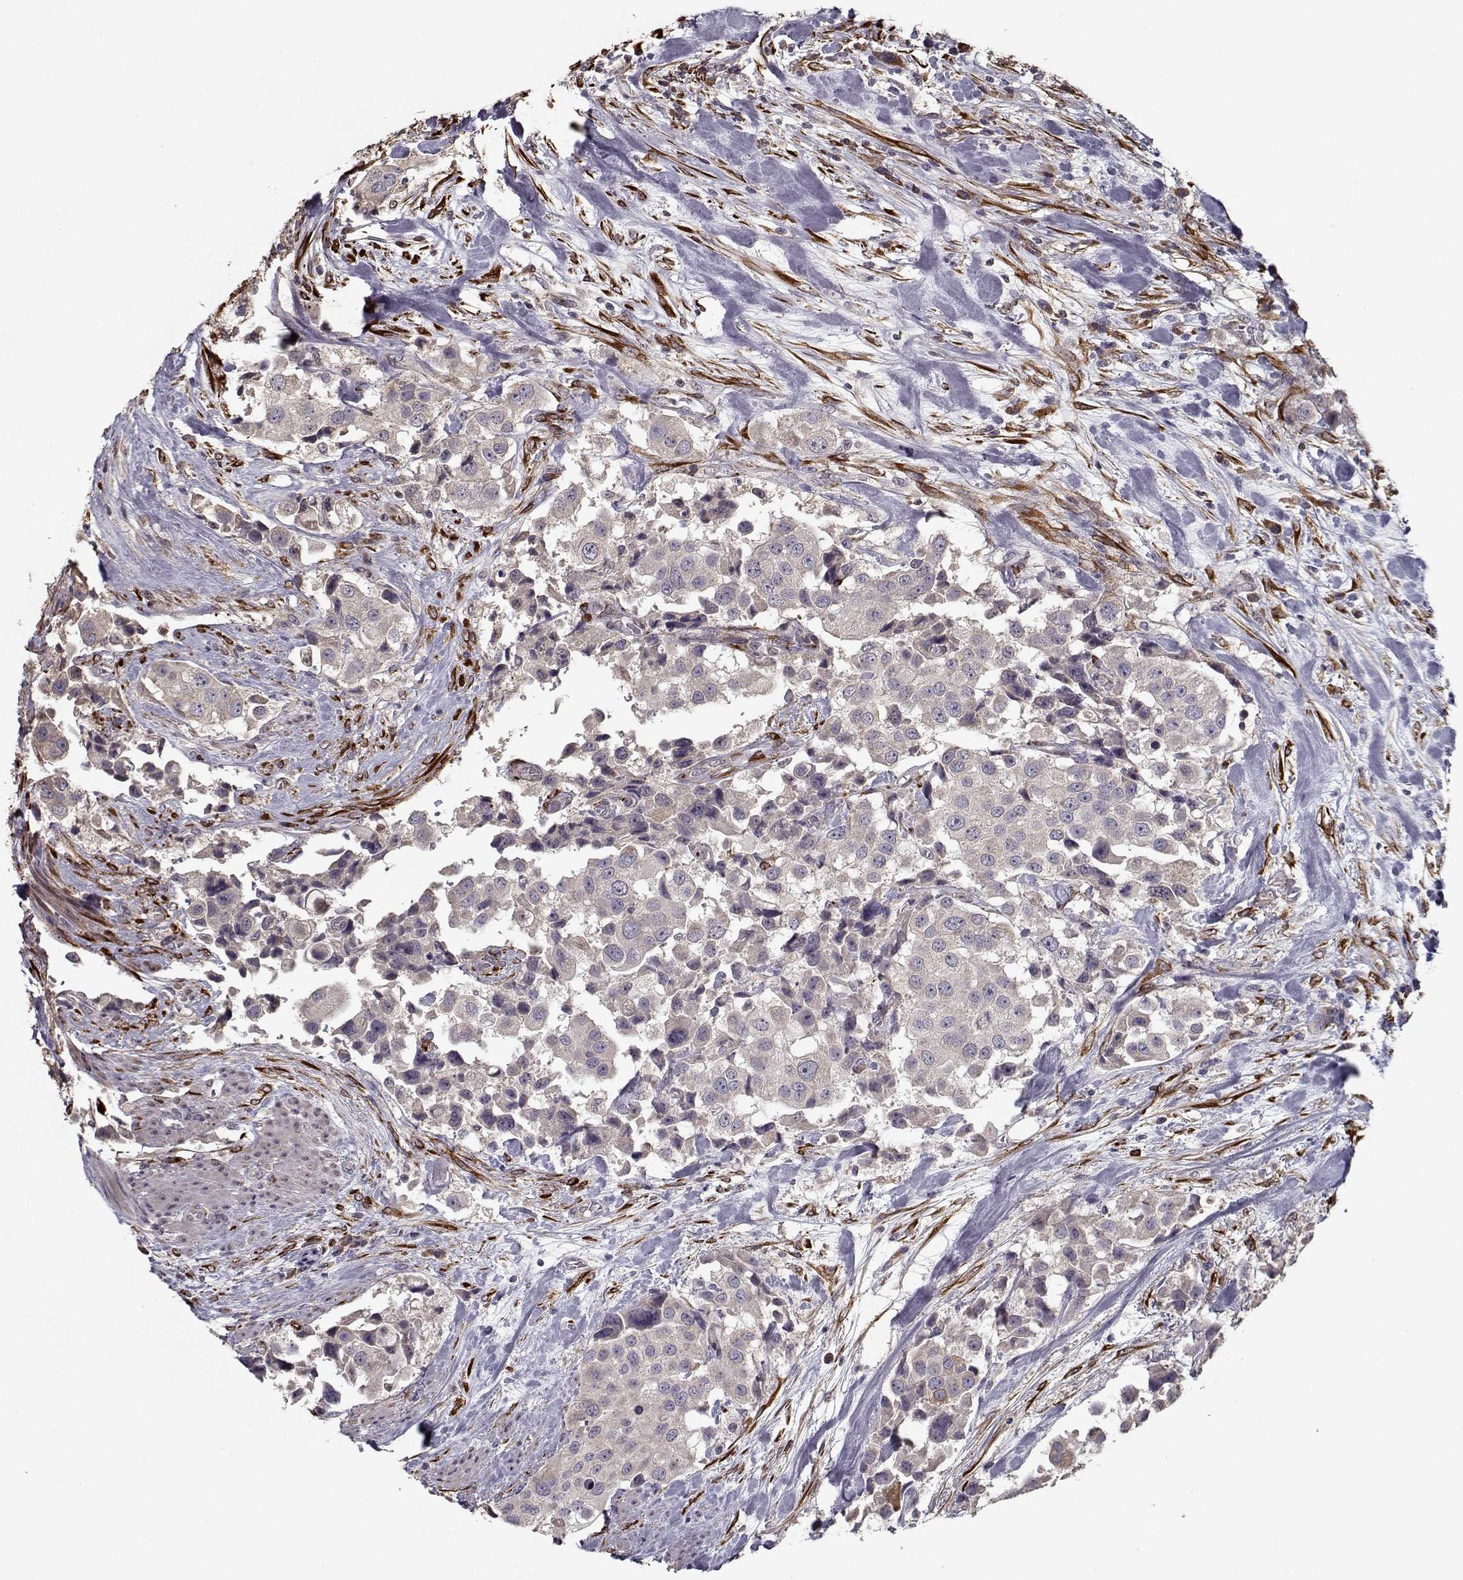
{"staining": {"intensity": "weak", "quantity": "25%-75%", "location": "cytoplasmic/membranous"}, "tissue": "urothelial cancer", "cell_type": "Tumor cells", "image_type": "cancer", "snomed": [{"axis": "morphology", "description": "Urothelial carcinoma, High grade"}, {"axis": "topography", "description": "Urinary bladder"}], "caption": "Immunohistochemistry histopathology image of human high-grade urothelial carcinoma stained for a protein (brown), which reveals low levels of weak cytoplasmic/membranous expression in approximately 25%-75% of tumor cells.", "gene": "IMMP1L", "patient": {"sex": "female", "age": 64}}